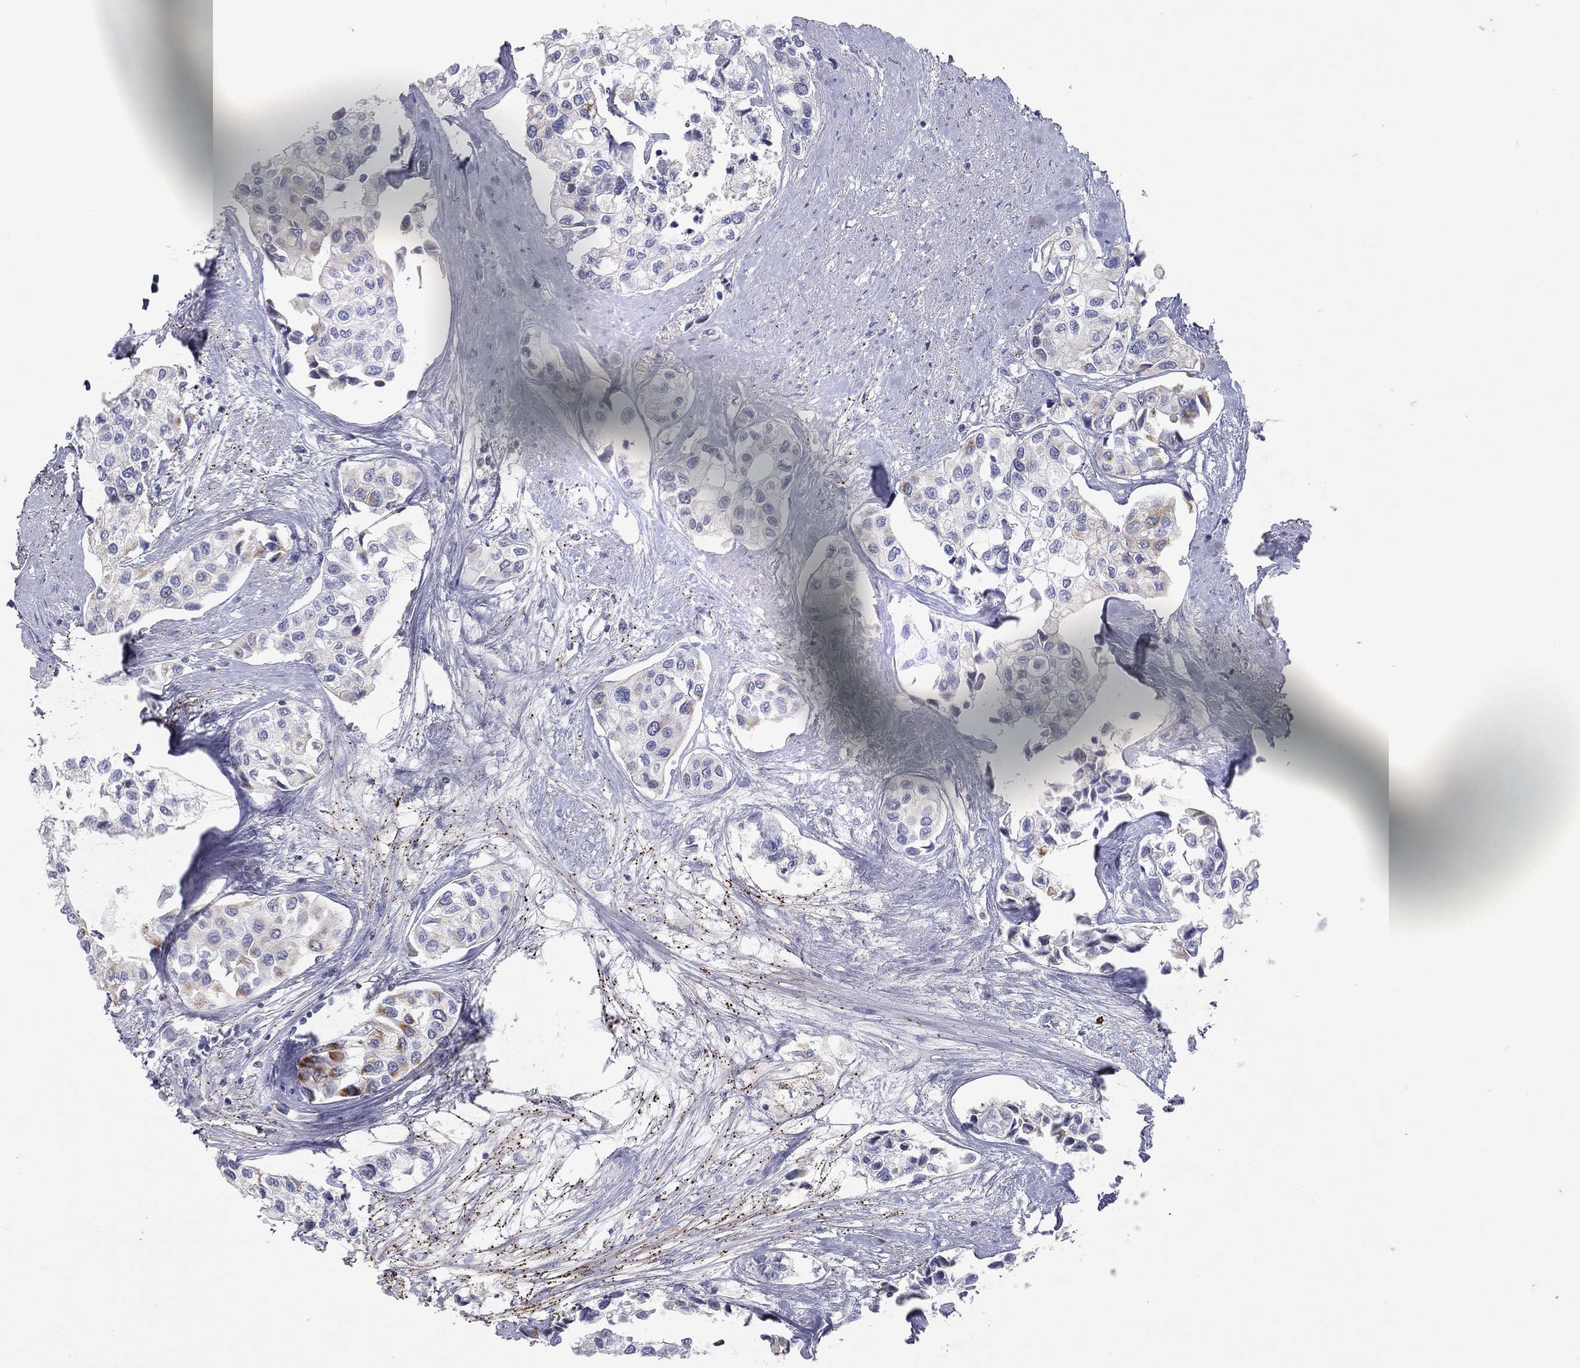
{"staining": {"intensity": "negative", "quantity": "none", "location": "none"}, "tissue": "urothelial cancer", "cell_type": "Tumor cells", "image_type": "cancer", "snomed": [{"axis": "morphology", "description": "Urothelial carcinoma, High grade"}, {"axis": "topography", "description": "Urinary bladder"}], "caption": "This is an IHC histopathology image of urothelial cancer. There is no expression in tumor cells.", "gene": "CPT1B", "patient": {"sex": "male", "age": 73}}